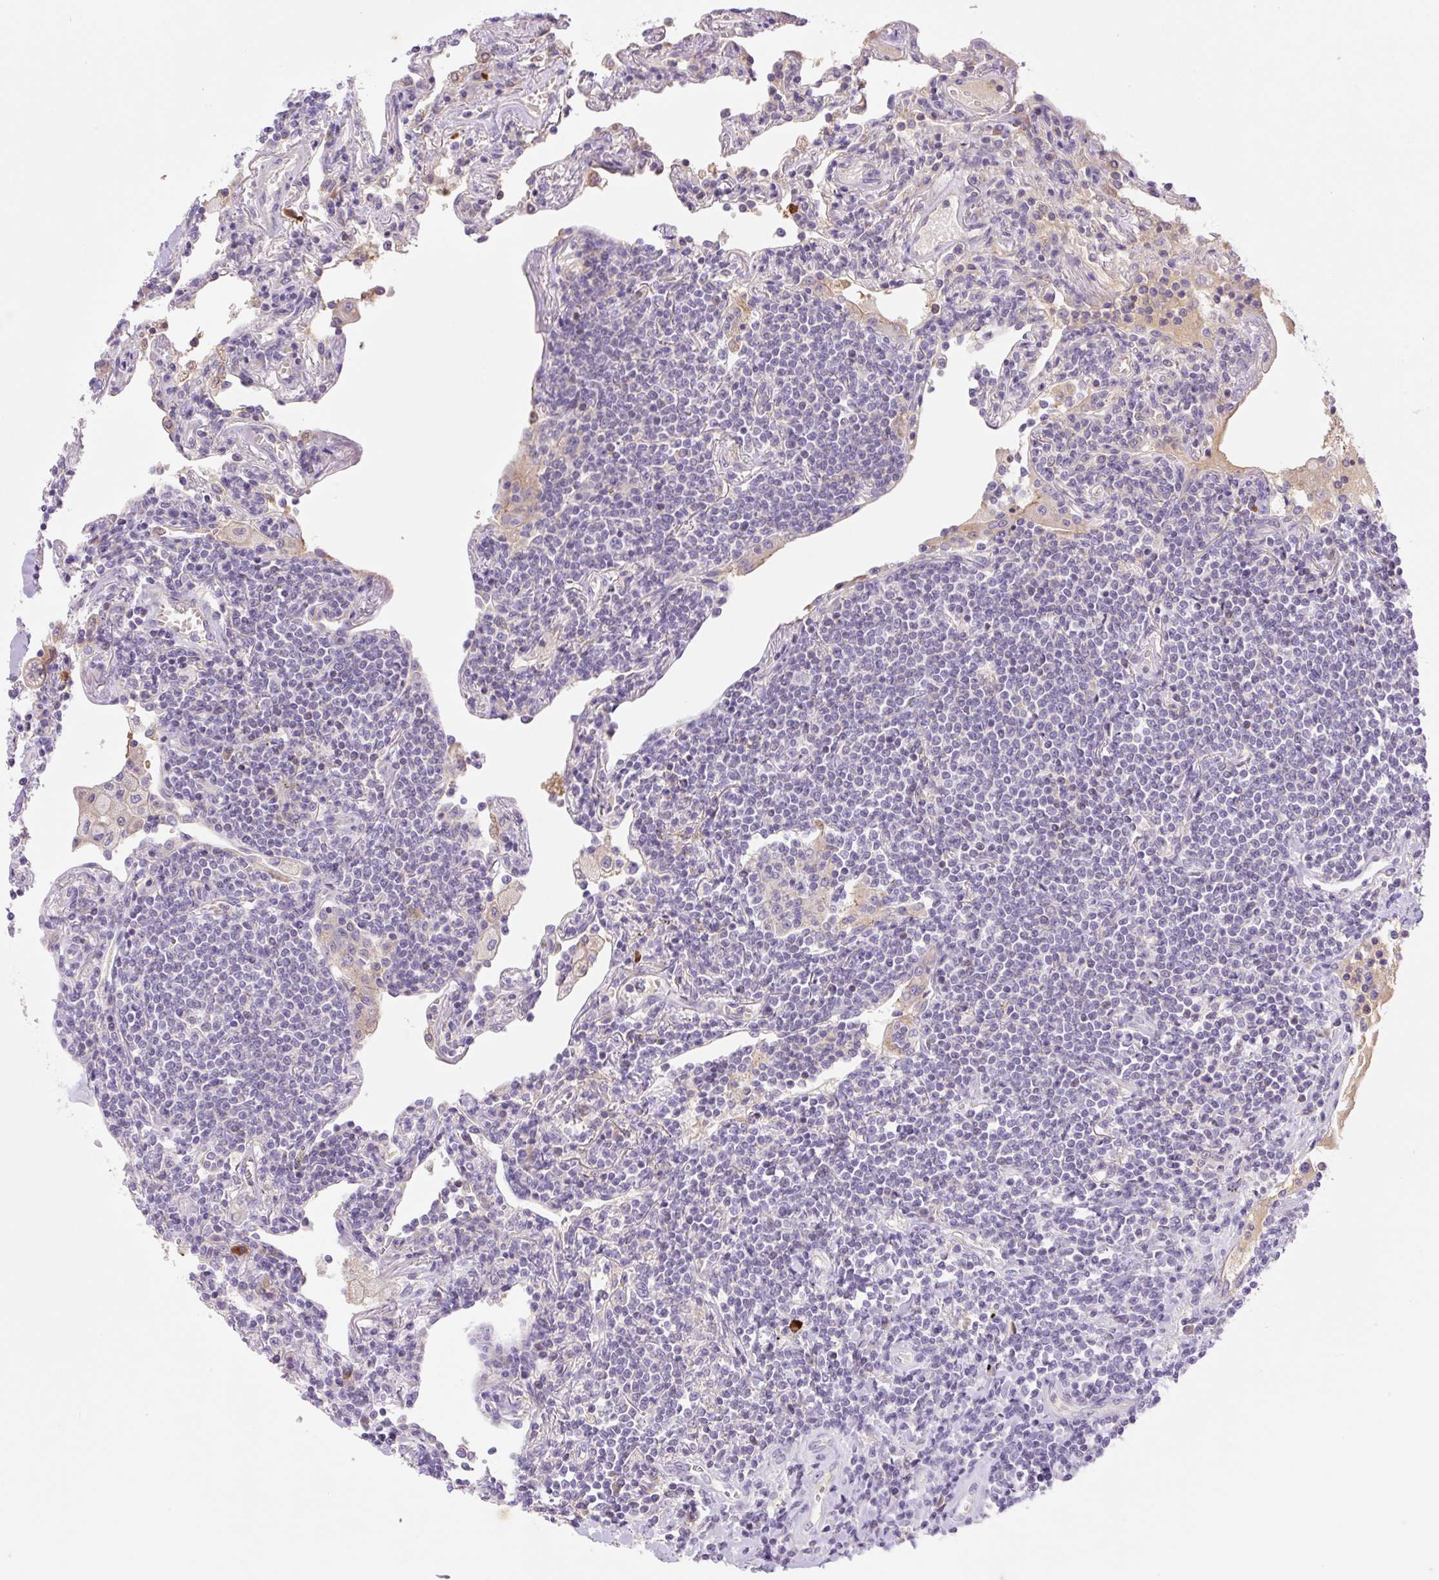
{"staining": {"intensity": "negative", "quantity": "none", "location": "none"}, "tissue": "lymphoma", "cell_type": "Tumor cells", "image_type": "cancer", "snomed": [{"axis": "morphology", "description": "Malignant lymphoma, non-Hodgkin's type, Low grade"}, {"axis": "topography", "description": "Lung"}], "caption": "IHC micrograph of neoplastic tissue: lymphoma stained with DAB (3,3'-diaminobenzidine) shows no significant protein expression in tumor cells. (Brightfield microscopy of DAB immunohistochemistry (IHC) at high magnification).", "gene": "DENND5A", "patient": {"sex": "female", "age": 71}}